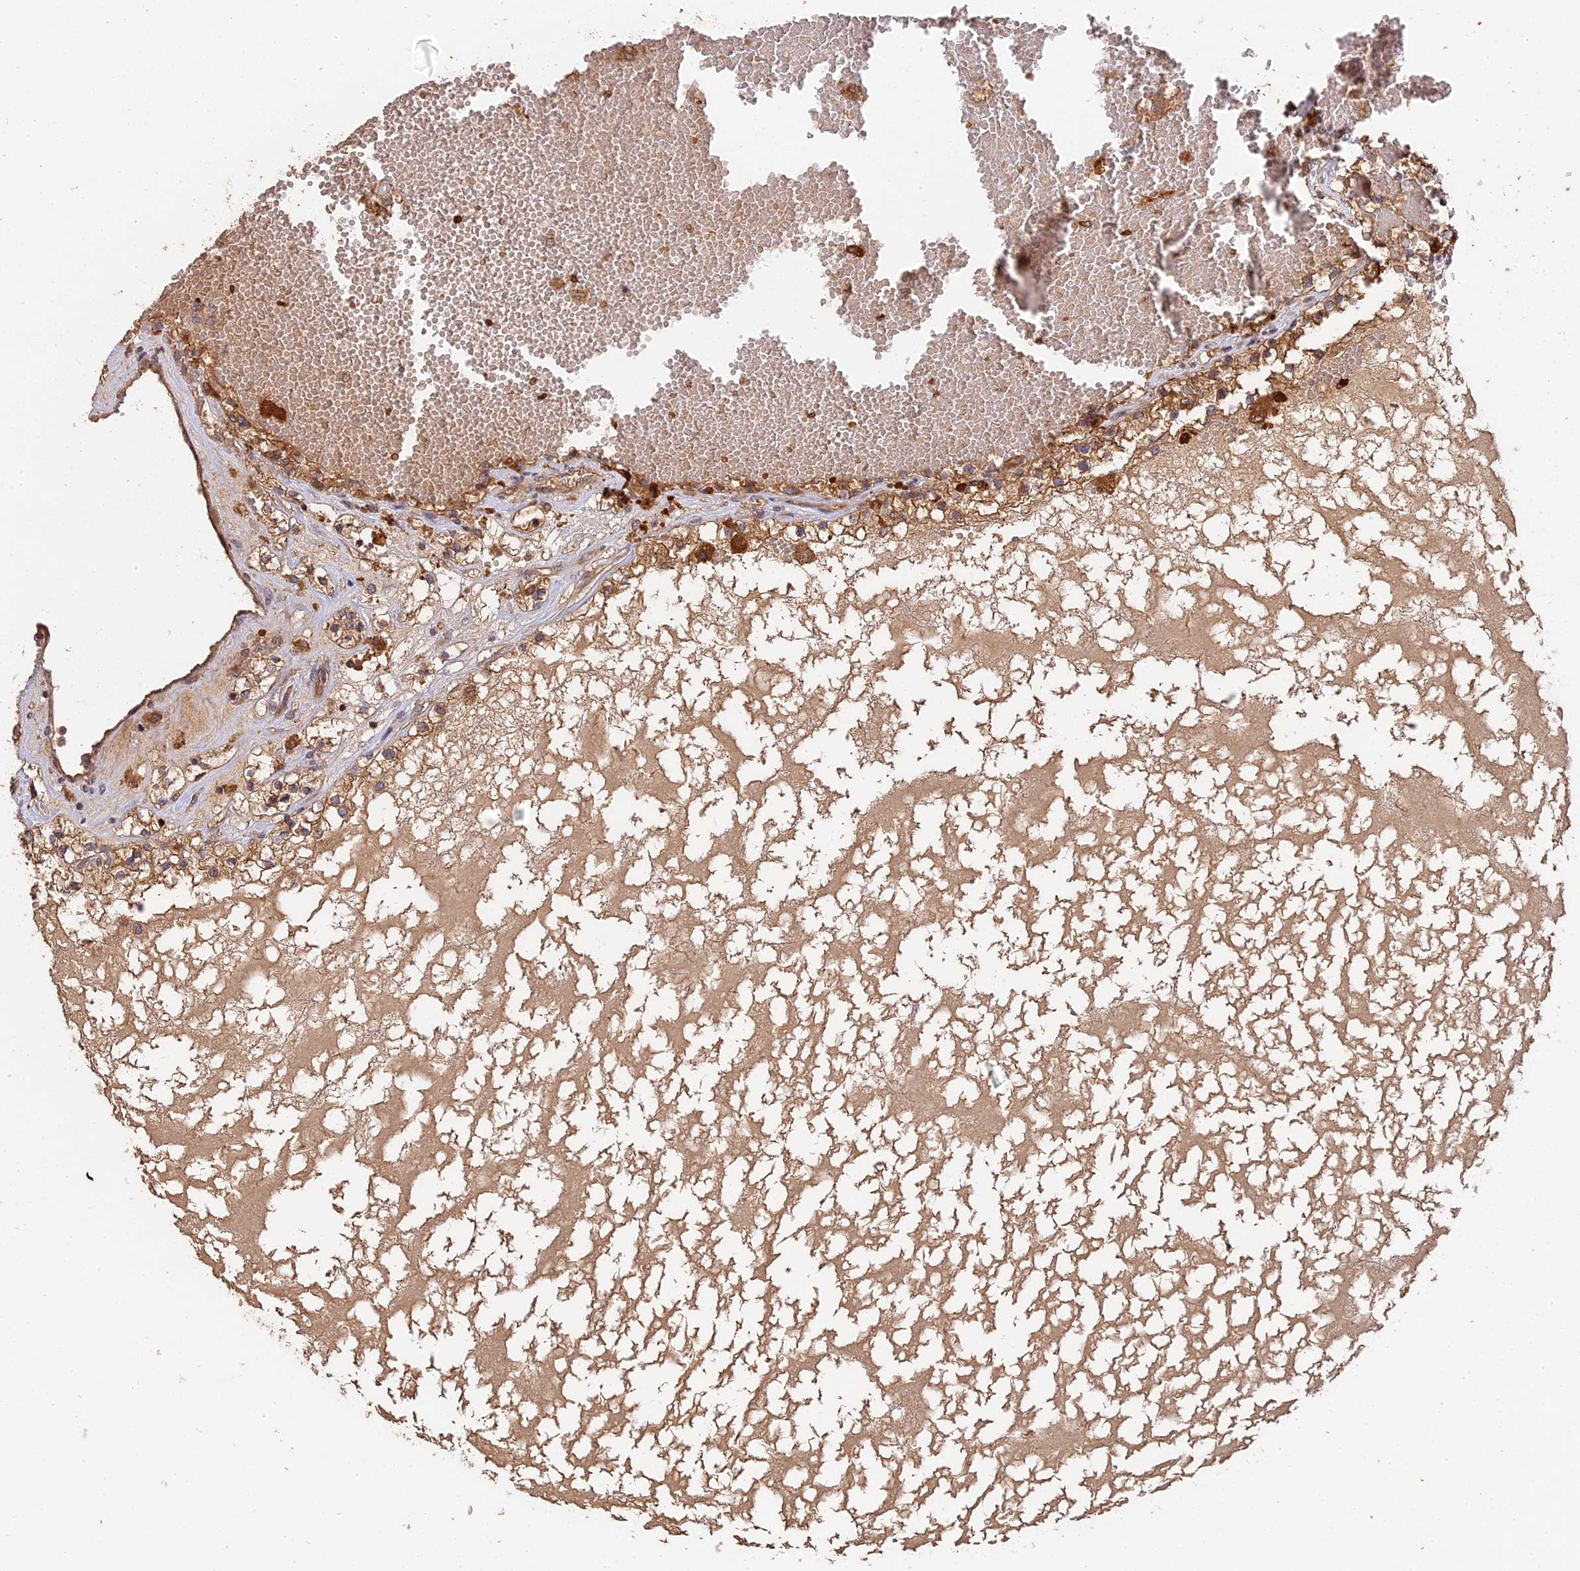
{"staining": {"intensity": "moderate", "quantity": ">75%", "location": "cytoplasmic/membranous"}, "tissue": "renal cancer", "cell_type": "Tumor cells", "image_type": "cancer", "snomed": [{"axis": "morphology", "description": "Normal tissue, NOS"}, {"axis": "morphology", "description": "Adenocarcinoma, NOS"}, {"axis": "topography", "description": "Kidney"}], "caption": "Immunohistochemistry (IHC) (DAB) staining of renal adenocarcinoma reveals moderate cytoplasmic/membranous protein staining in approximately >75% of tumor cells.", "gene": "ARHGAP40", "patient": {"sex": "male", "age": 68}}